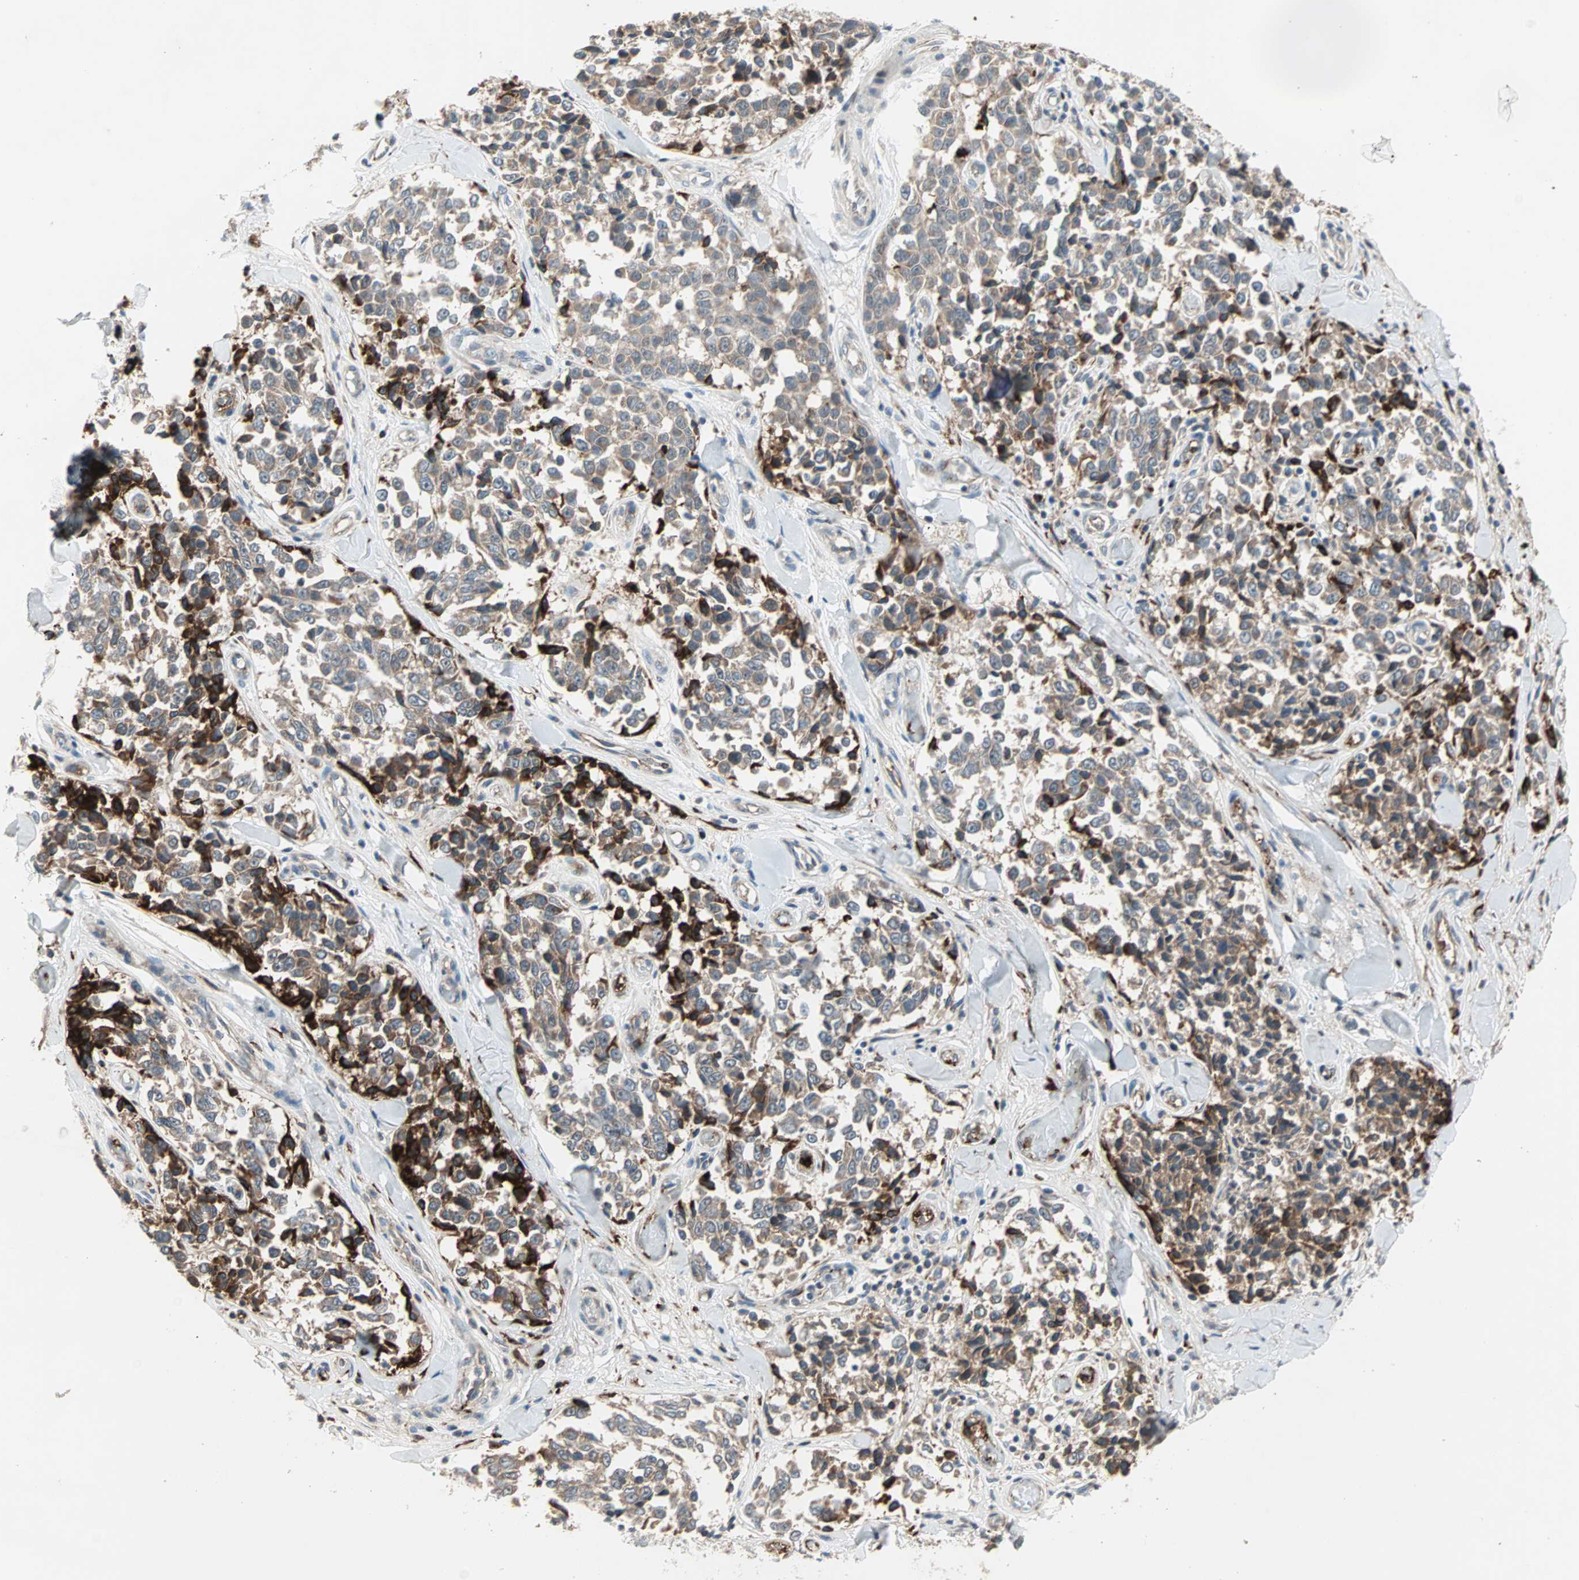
{"staining": {"intensity": "strong", "quantity": "25%-75%", "location": "cytoplasmic/membranous"}, "tissue": "melanoma", "cell_type": "Tumor cells", "image_type": "cancer", "snomed": [{"axis": "morphology", "description": "Malignant melanoma, NOS"}, {"axis": "topography", "description": "Skin"}], "caption": "This photomicrograph displays IHC staining of human melanoma, with high strong cytoplasmic/membranous positivity in about 25%-75% of tumor cells.", "gene": "PROS1", "patient": {"sex": "female", "age": 64}}